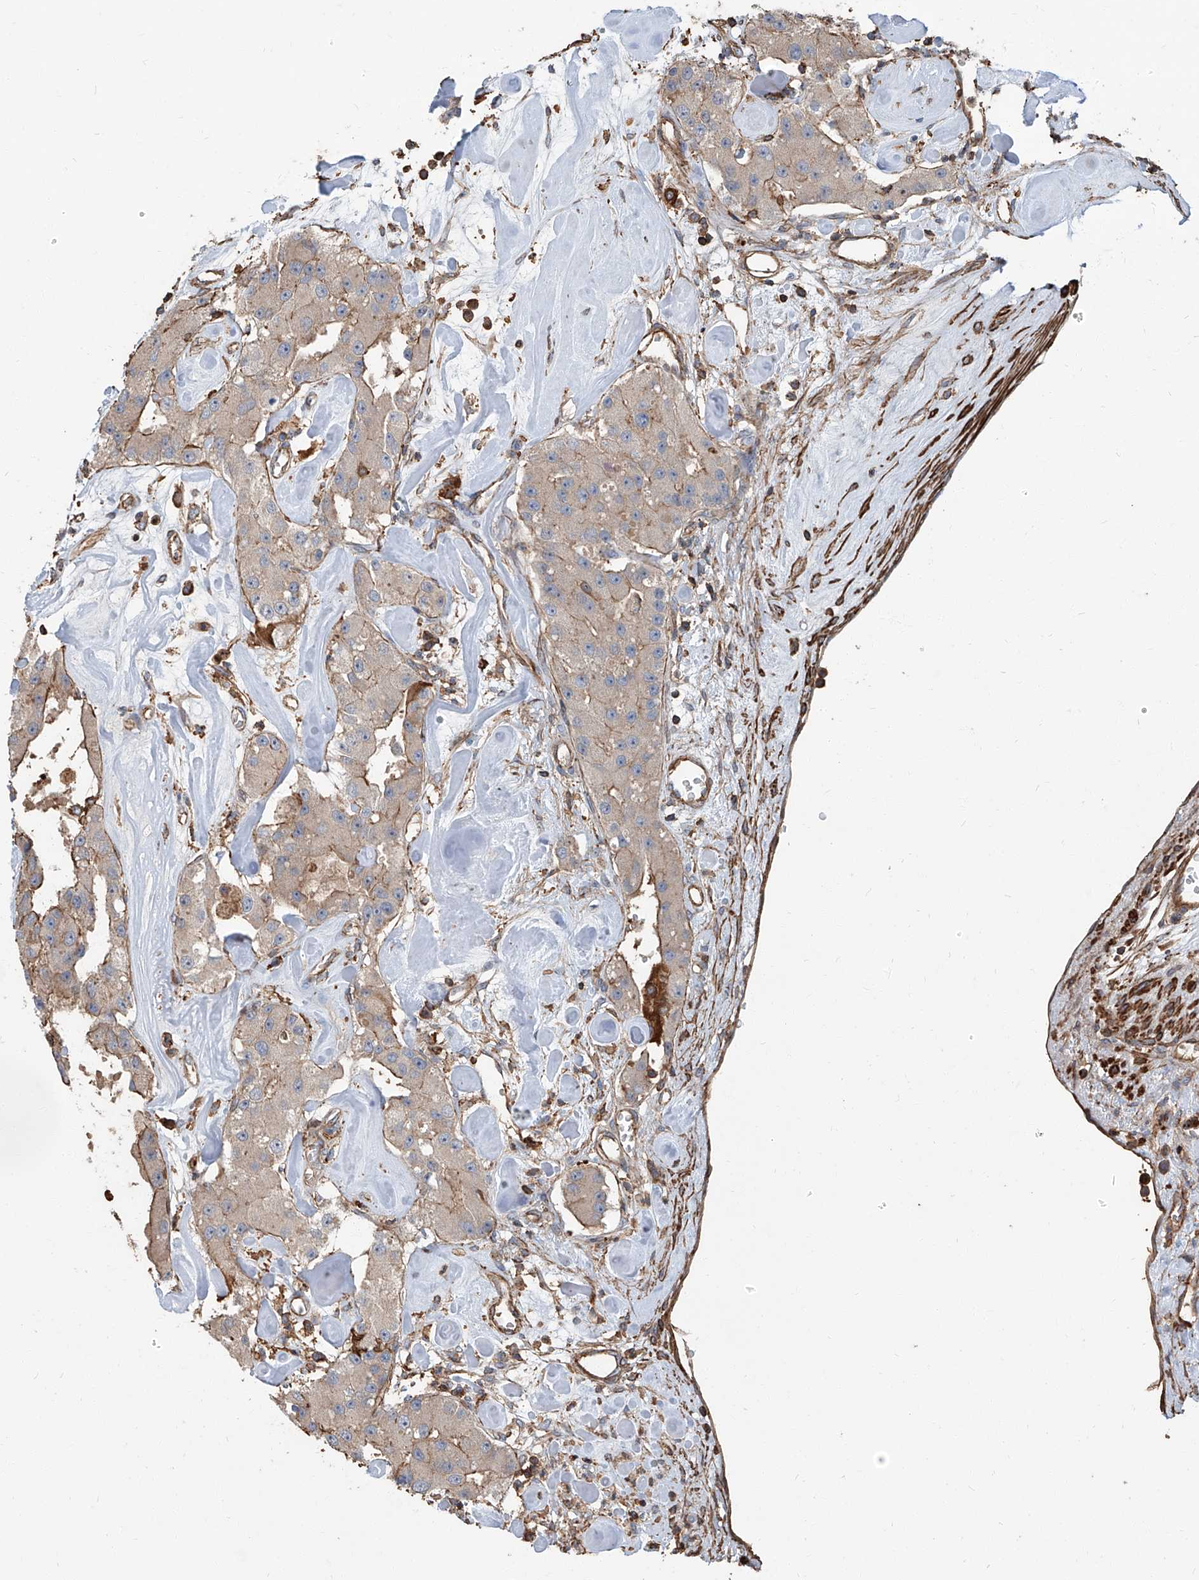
{"staining": {"intensity": "weak", "quantity": ">75%", "location": "cytoplasmic/membranous"}, "tissue": "carcinoid", "cell_type": "Tumor cells", "image_type": "cancer", "snomed": [{"axis": "morphology", "description": "Carcinoid, malignant, NOS"}, {"axis": "topography", "description": "Pancreas"}], "caption": "Protein staining of malignant carcinoid tissue shows weak cytoplasmic/membranous positivity in approximately >75% of tumor cells.", "gene": "PIEZO2", "patient": {"sex": "male", "age": 41}}